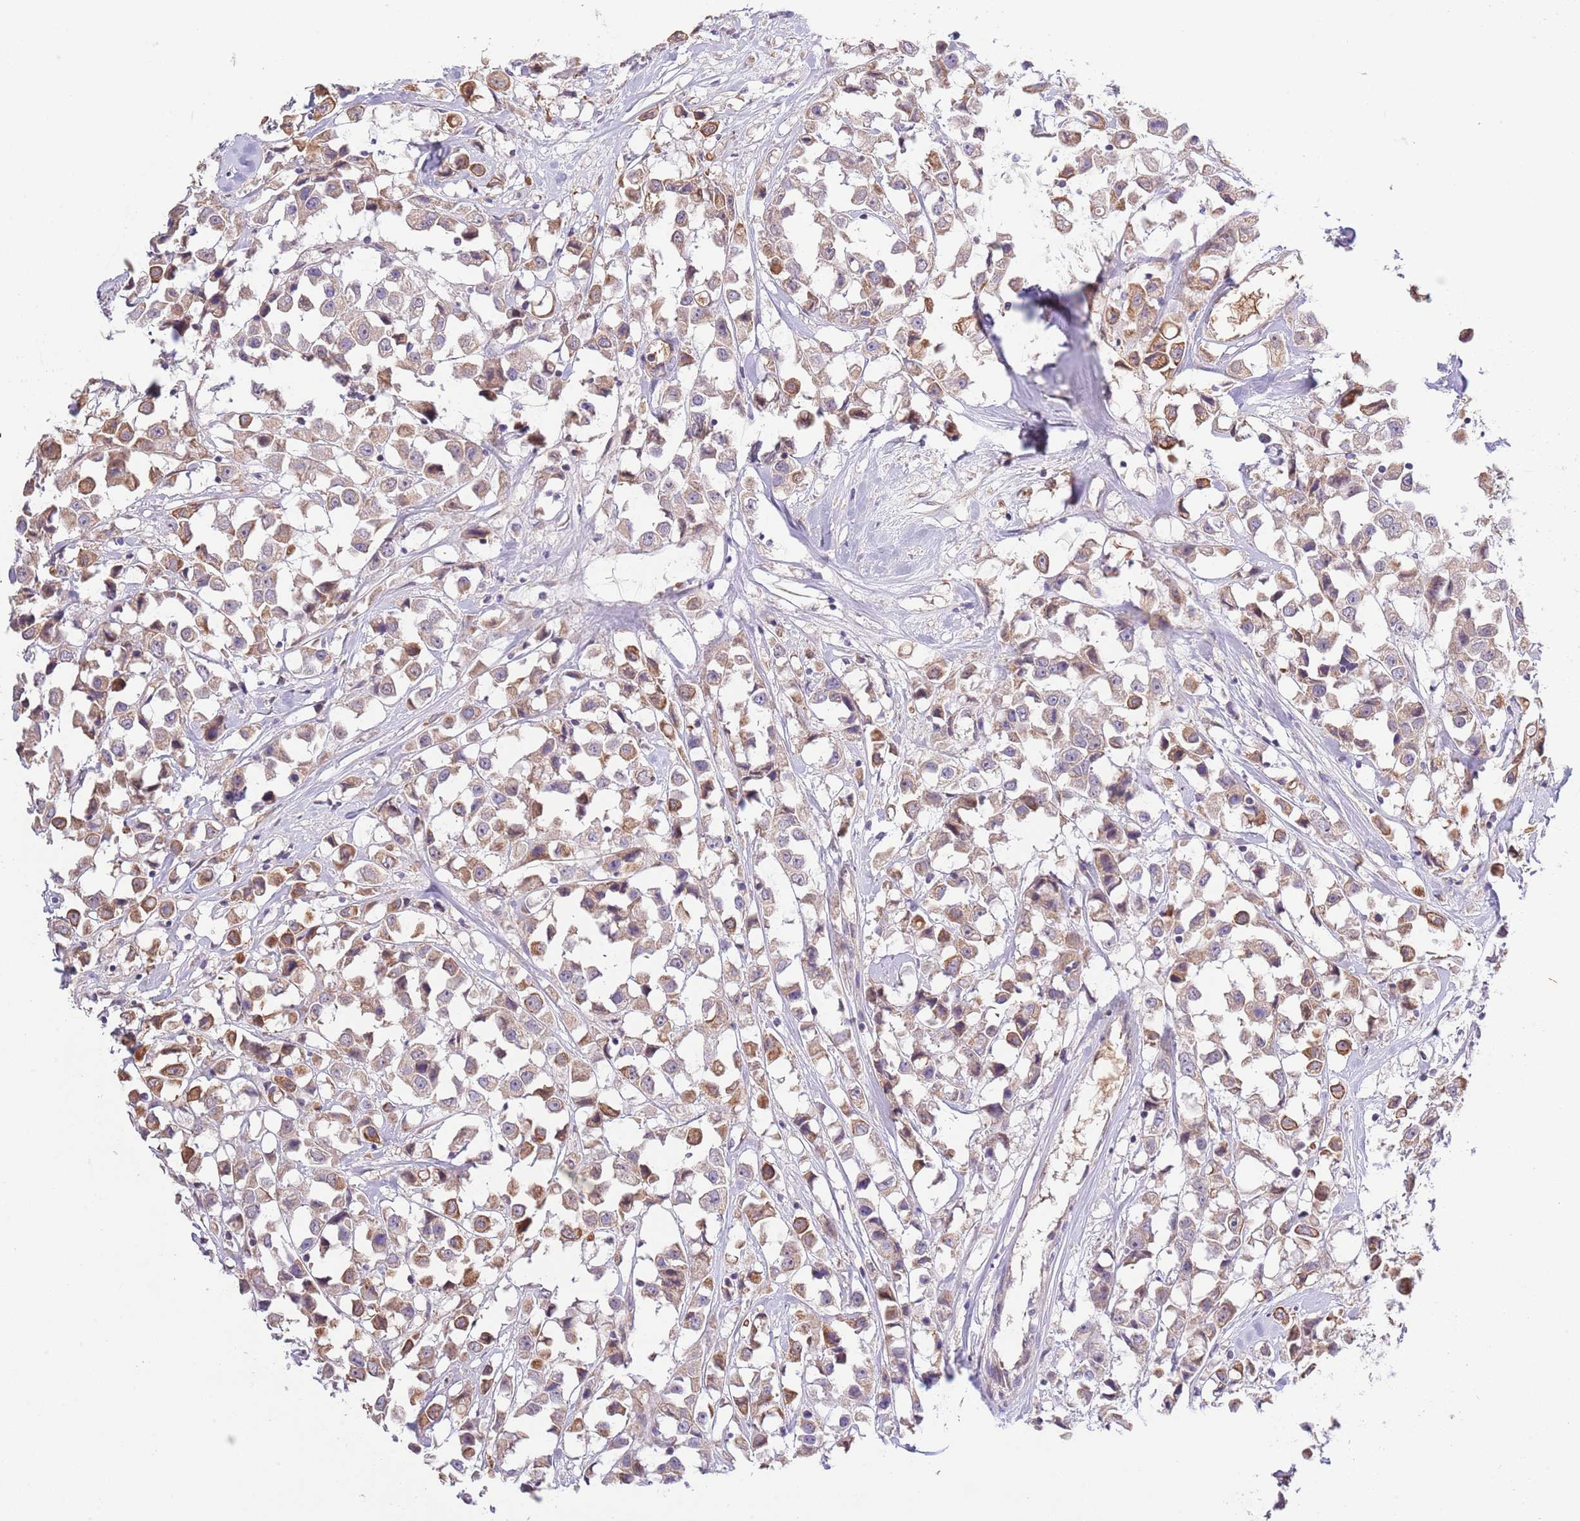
{"staining": {"intensity": "moderate", "quantity": ">75%", "location": "cytoplasmic/membranous"}, "tissue": "breast cancer", "cell_type": "Tumor cells", "image_type": "cancer", "snomed": [{"axis": "morphology", "description": "Duct carcinoma"}, {"axis": "topography", "description": "Breast"}], "caption": "The immunohistochemical stain highlights moderate cytoplasmic/membranous positivity in tumor cells of breast cancer (invasive ductal carcinoma) tissue.", "gene": "LIPJ", "patient": {"sex": "female", "age": 61}}